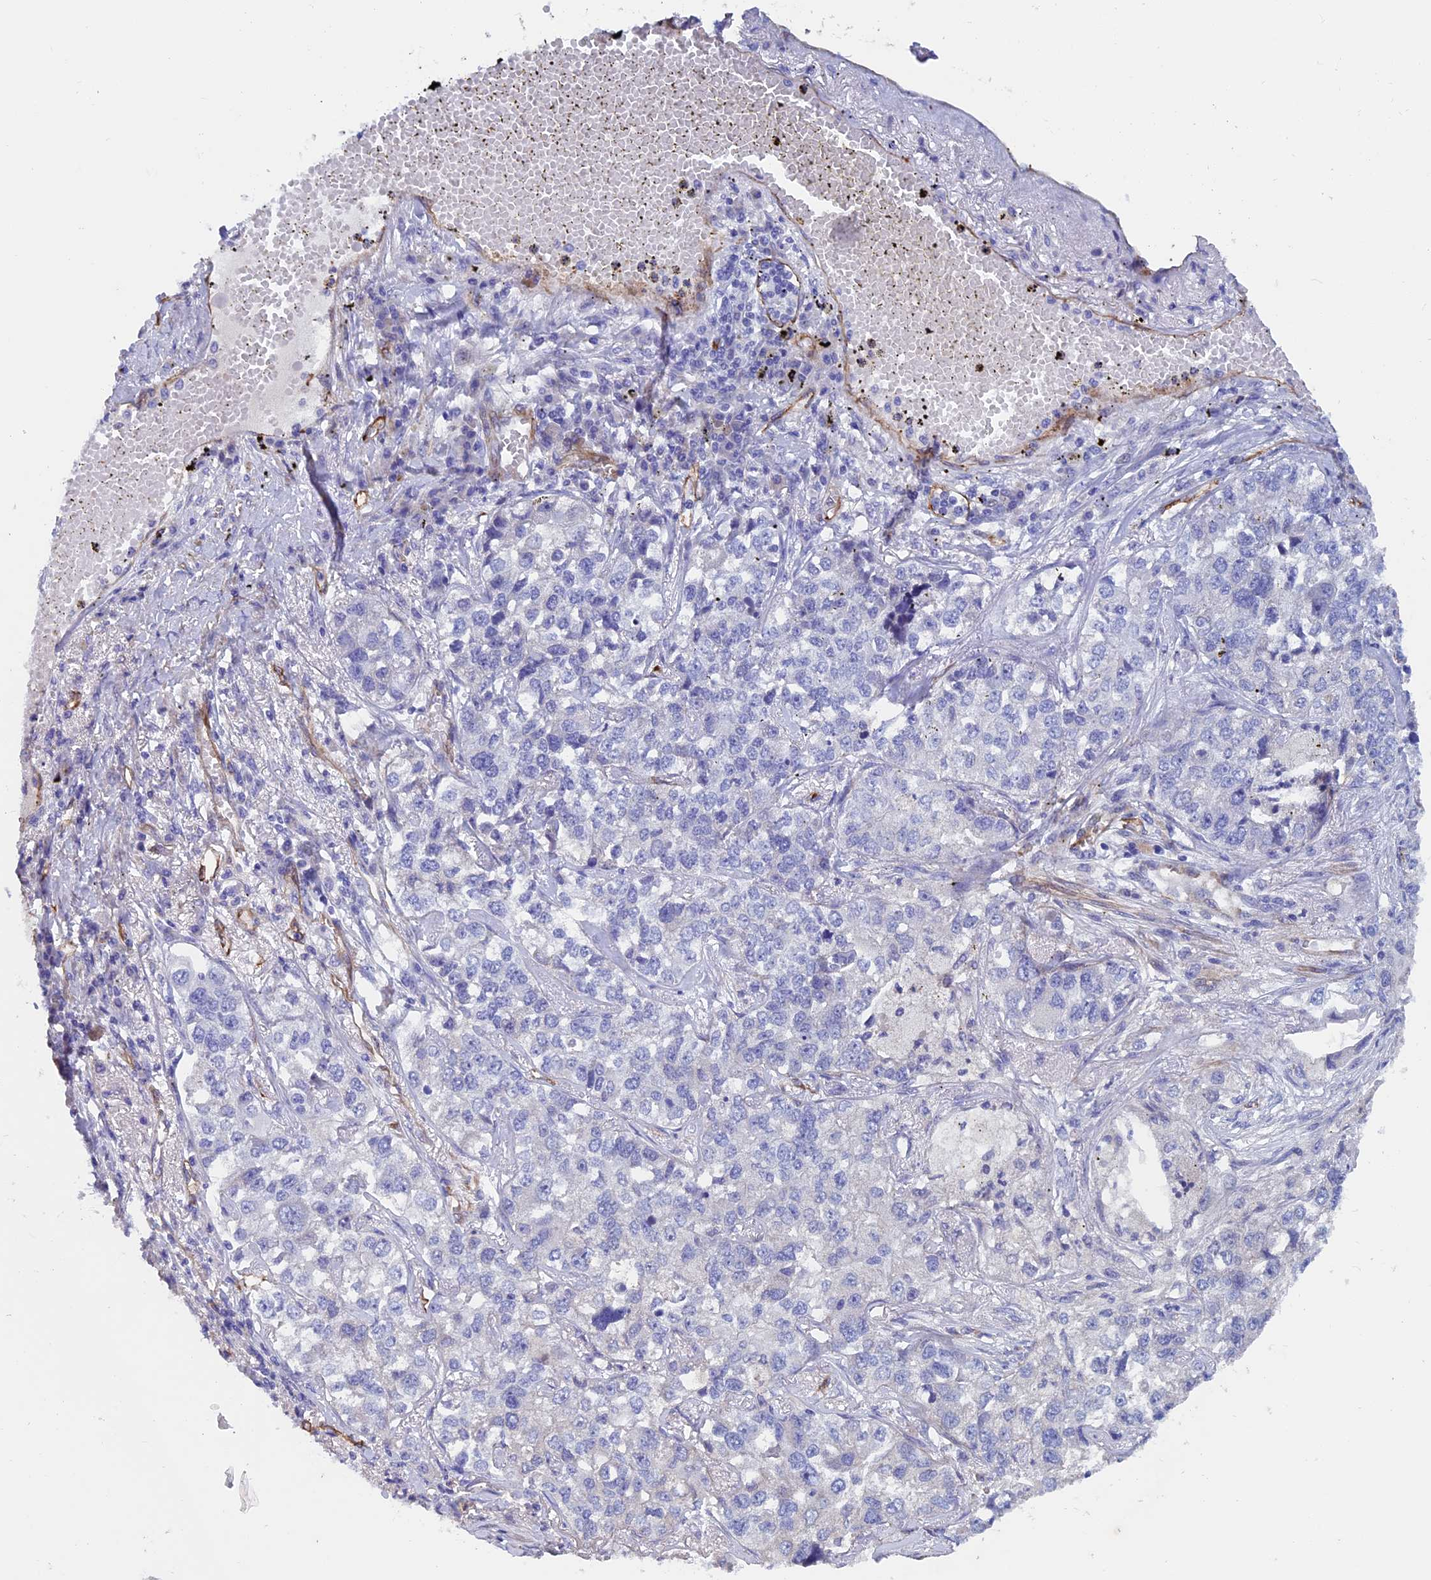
{"staining": {"intensity": "negative", "quantity": "none", "location": "none"}, "tissue": "lung cancer", "cell_type": "Tumor cells", "image_type": "cancer", "snomed": [{"axis": "morphology", "description": "Adenocarcinoma, NOS"}, {"axis": "topography", "description": "Lung"}], "caption": "This is an IHC image of adenocarcinoma (lung). There is no positivity in tumor cells.", "gene": "INSYN1", "patient": {"sex": "male", "age": 49}}